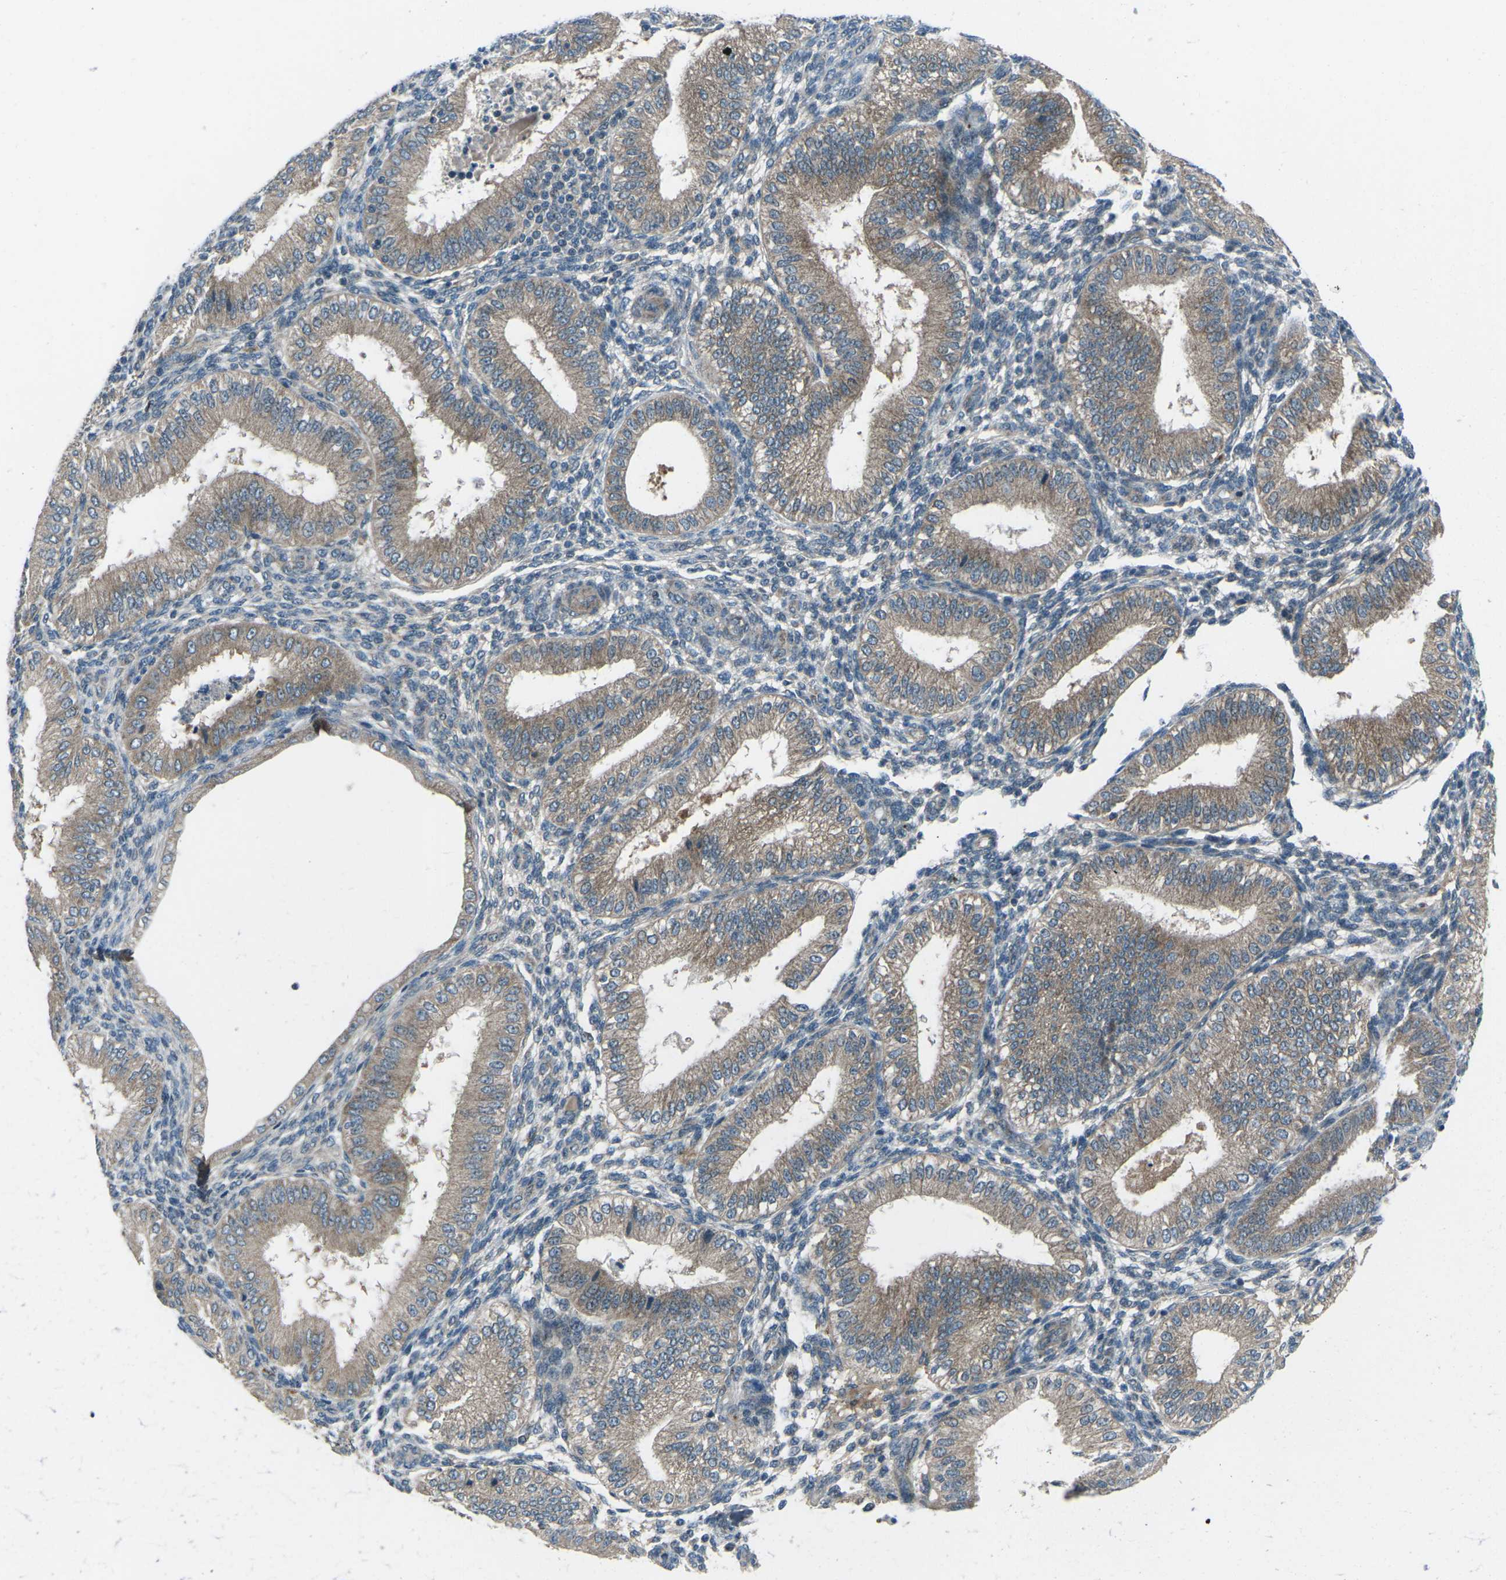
{"staining": {"intensity": "negative", "quantity": "none", "location": "none"}, "tissue": "endometrium", "cell_type": "Cells in endometrial stroma", "image_type": "normal", "snomed": [{"axis": "morphology", "description": "Normal tissue, NOS"}, {"axis": "topography", "description": "Endometrium"}], "caption": "DAB (3,3'-diaminobenzidine) immunohistochemical staining of unremarkable endometrium exhibits no significant expression in cells in endometrial stroma.", "gene": "CDK16", "patient": {"sex": "female", "age": 39}}